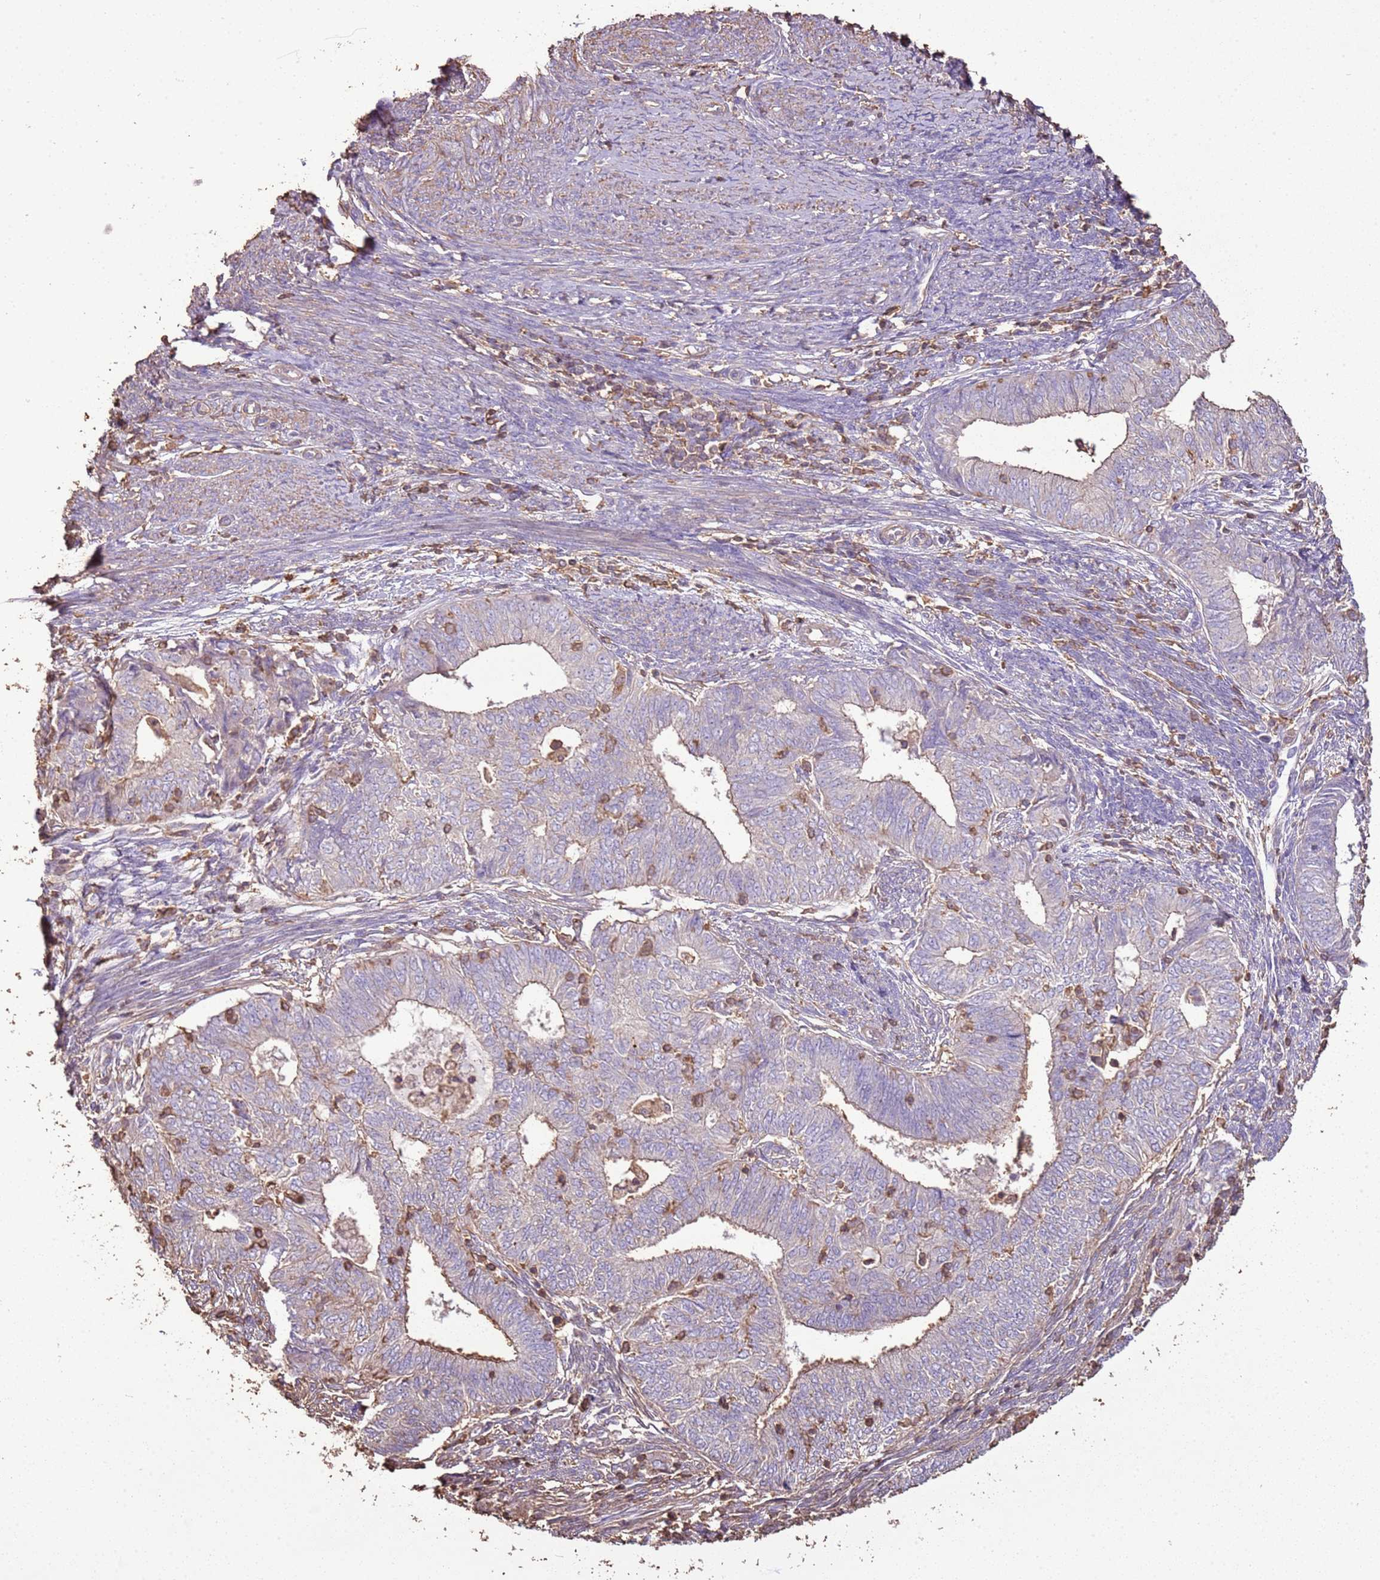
{"staining": {"intensity": "moderate", "quantity": "<25%", "location": "cytoplasmic/membranous"}, "tissue": "endometrial cancer", "cell_type": "Tumor cells", "image_type": "cancer", "snomed": [{"axis": "morphology", "description": "Adenocarcinoma, NOS"}, {"axis": "topography", "description": "Endometrium"}], "caption": "Endometrial cancer stained with a brown dye reveals moderate cytoplasmic/membranous positive expression in about <25% of tumor cells.", "gene": "ARL10", "patient": {"sex": "female", "age": 62}}